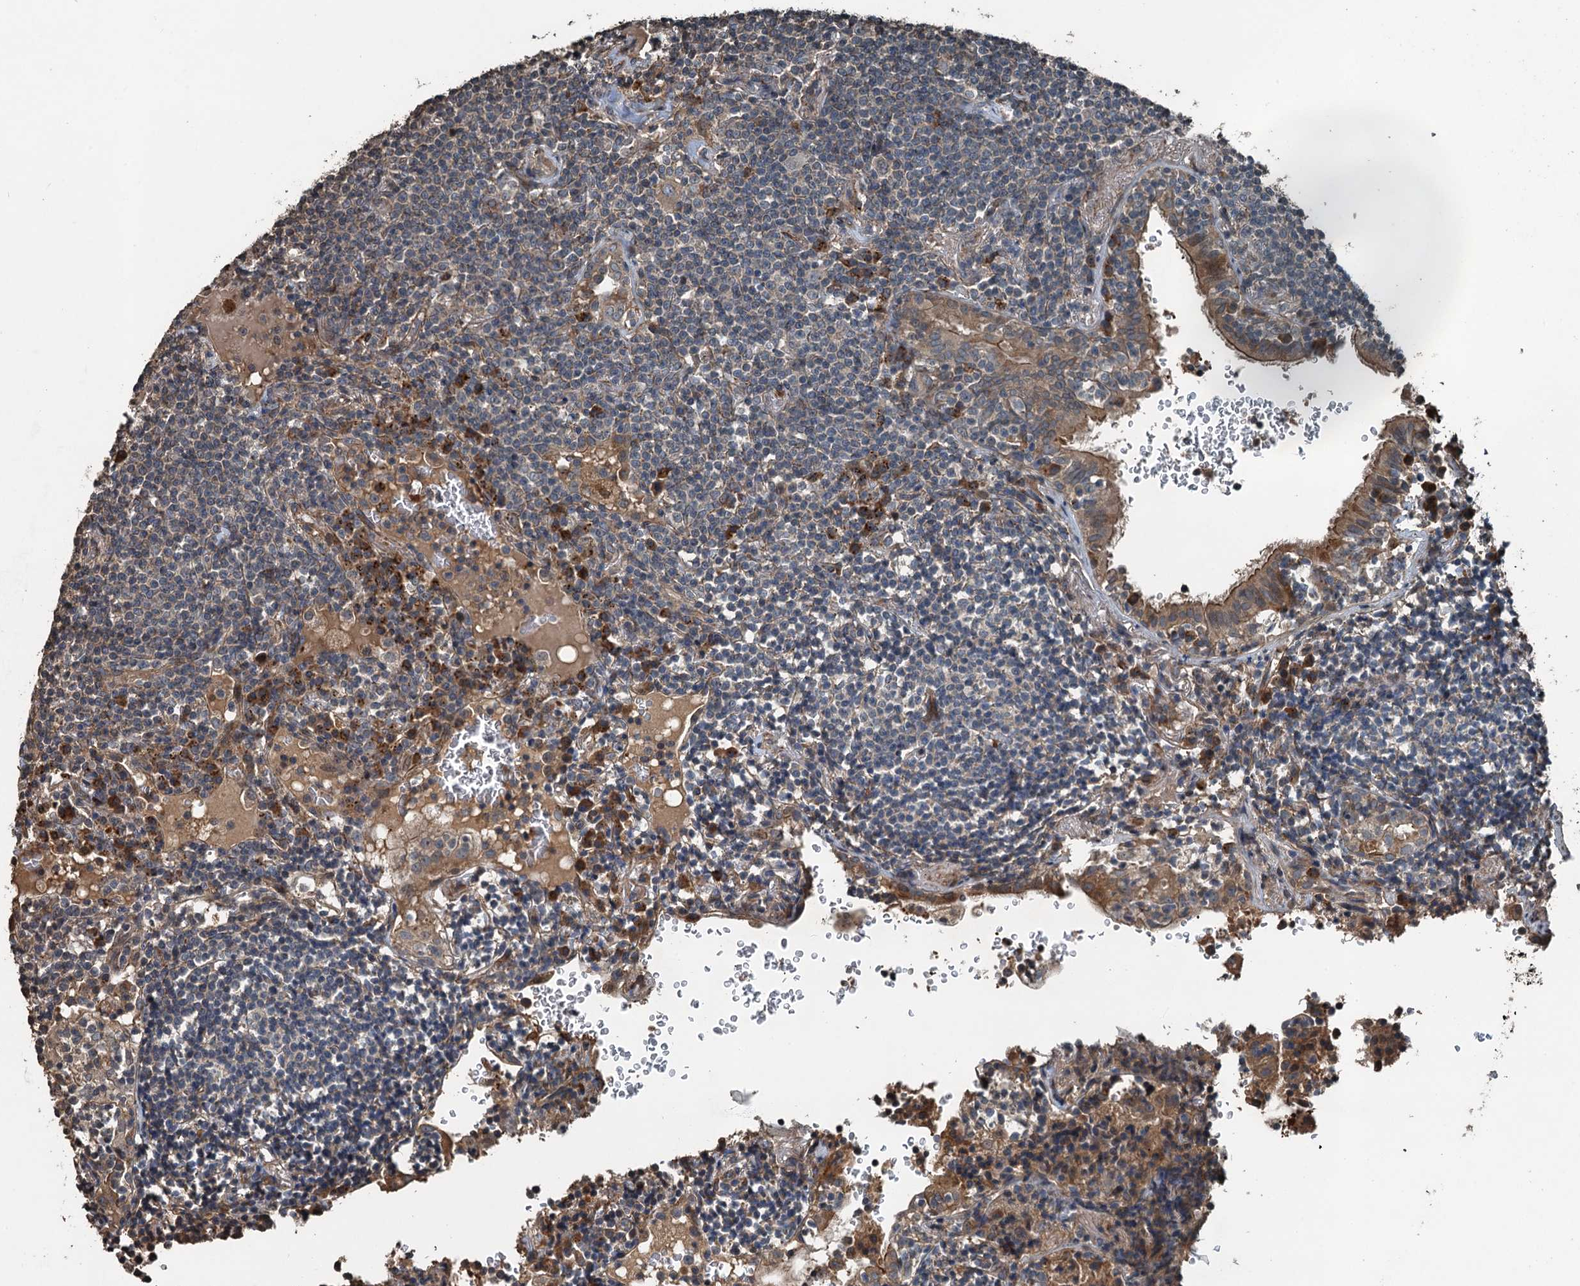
{"staining": {"intensity": "negative", "quantity": "none", "location": "none"}, "tissue": "lymphoma", "cell_type": "Tumor cells", "image_type": "cancer", "snomed": [{"axis": "morphology", "description": "Malignant lymphoma, non-Hodgkin's type, Low grade"}, {"axis": "topography", "description": "Lung"}], "caption": "Immunohistochemical staining of human malignant lymphoma, non-Hodgkin's type (low-grade) reveals no significant staining in tumor cells.", "gene": "TCTN1", "patient": {"sex": "female", "age": 71}}